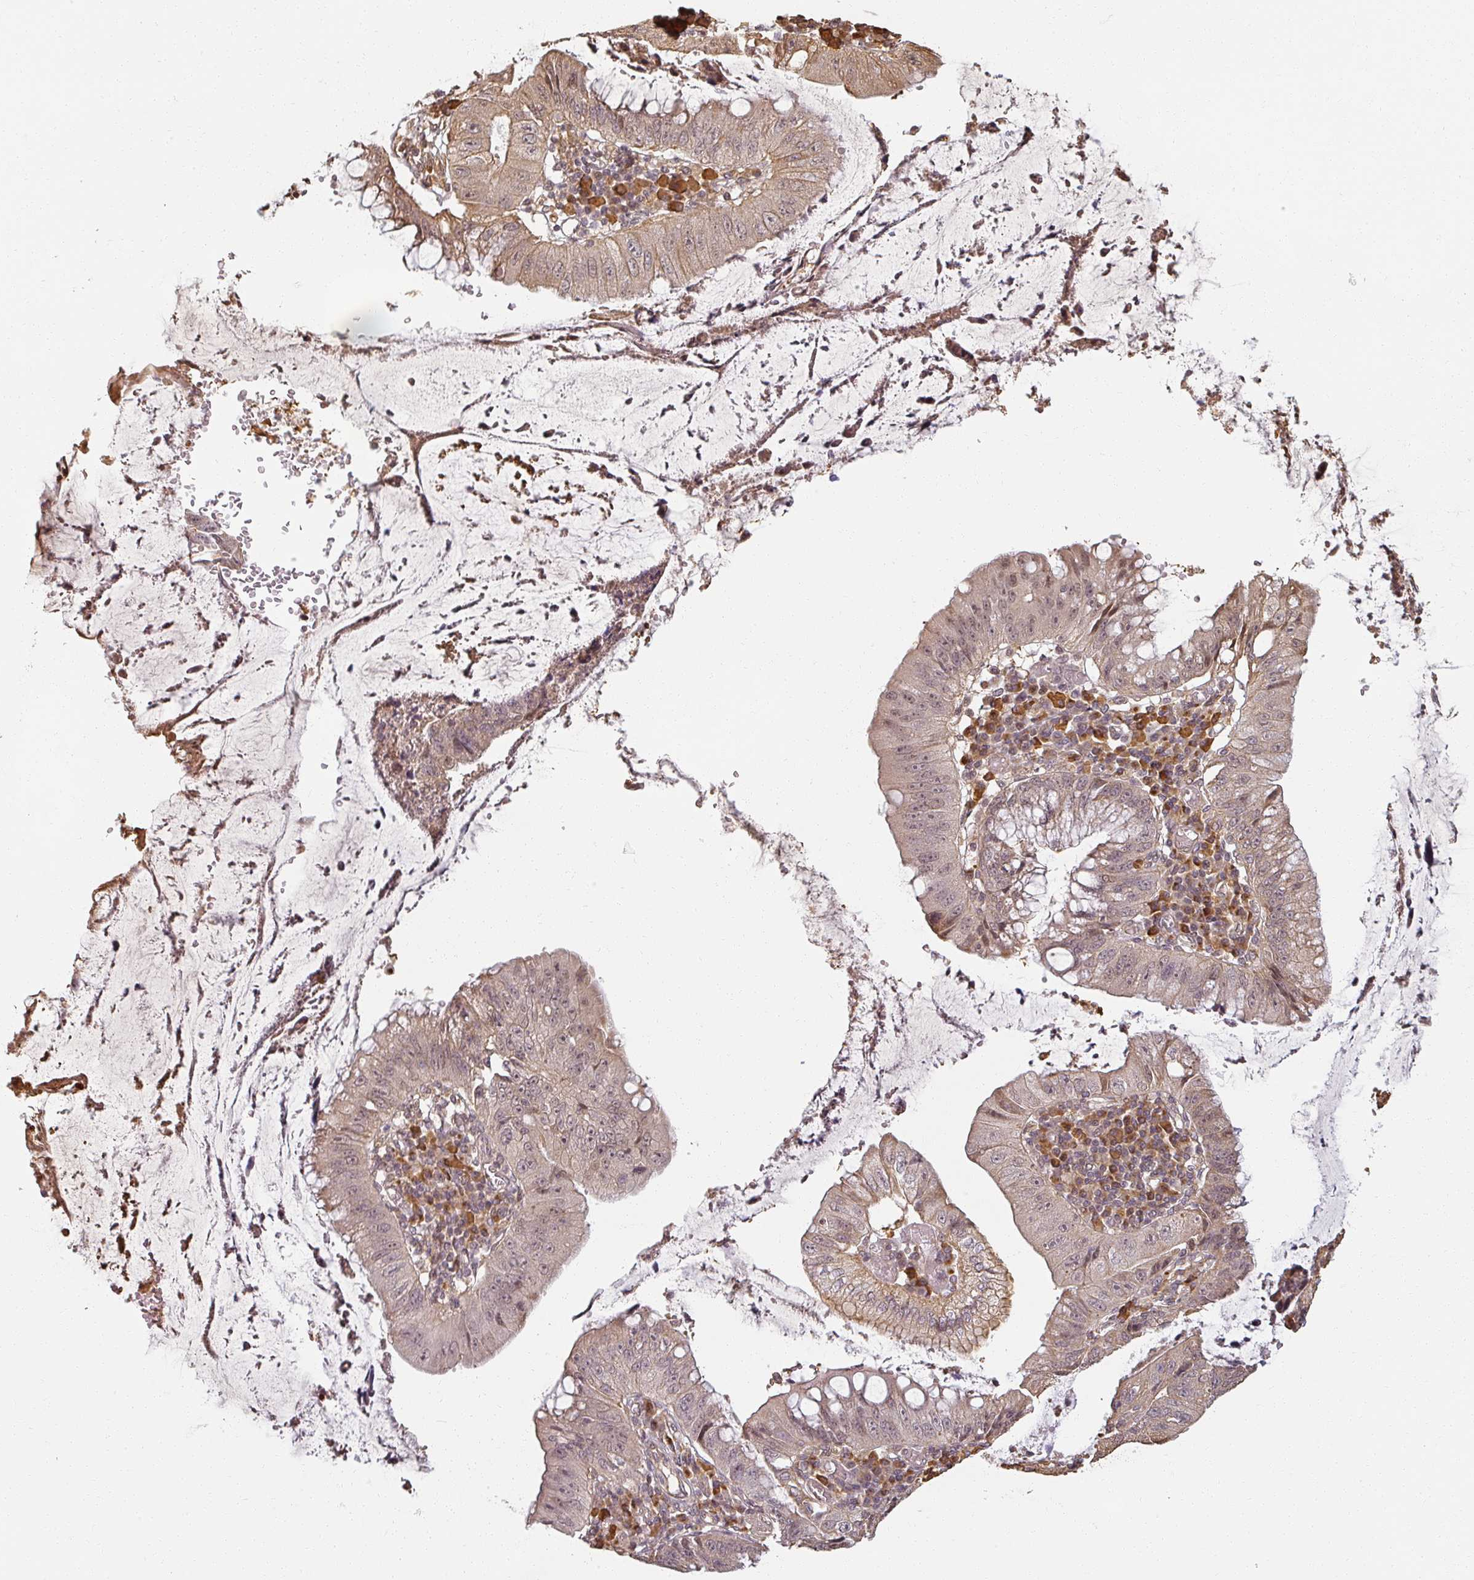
{"staining": {"intensity": "moderate", "quantity": ">75%", "location": "nuclear"}, "tissue": "stomach cancer", "cell_type": "Tumor cells", "image_type": "cancer", "snomed": [{"axis": "morphology", "description": "Adenocarcinoma, NOS"}, {"axis": "topography", "description": "Stomach"}], "caption": "Brown immunohistochemical staining in human stomach cancer (adenocarcinoma) demonstrates moderate nuclear expression in approximately >75% of tumor cells. Using DAB (3,3'-diaminobenzidine) (brown) and hematoxylin (blue) stains, captured at high magnification using brightfield microscopy.", "gene": "MED19", "patient": {"sex": "male", "age": 59}}